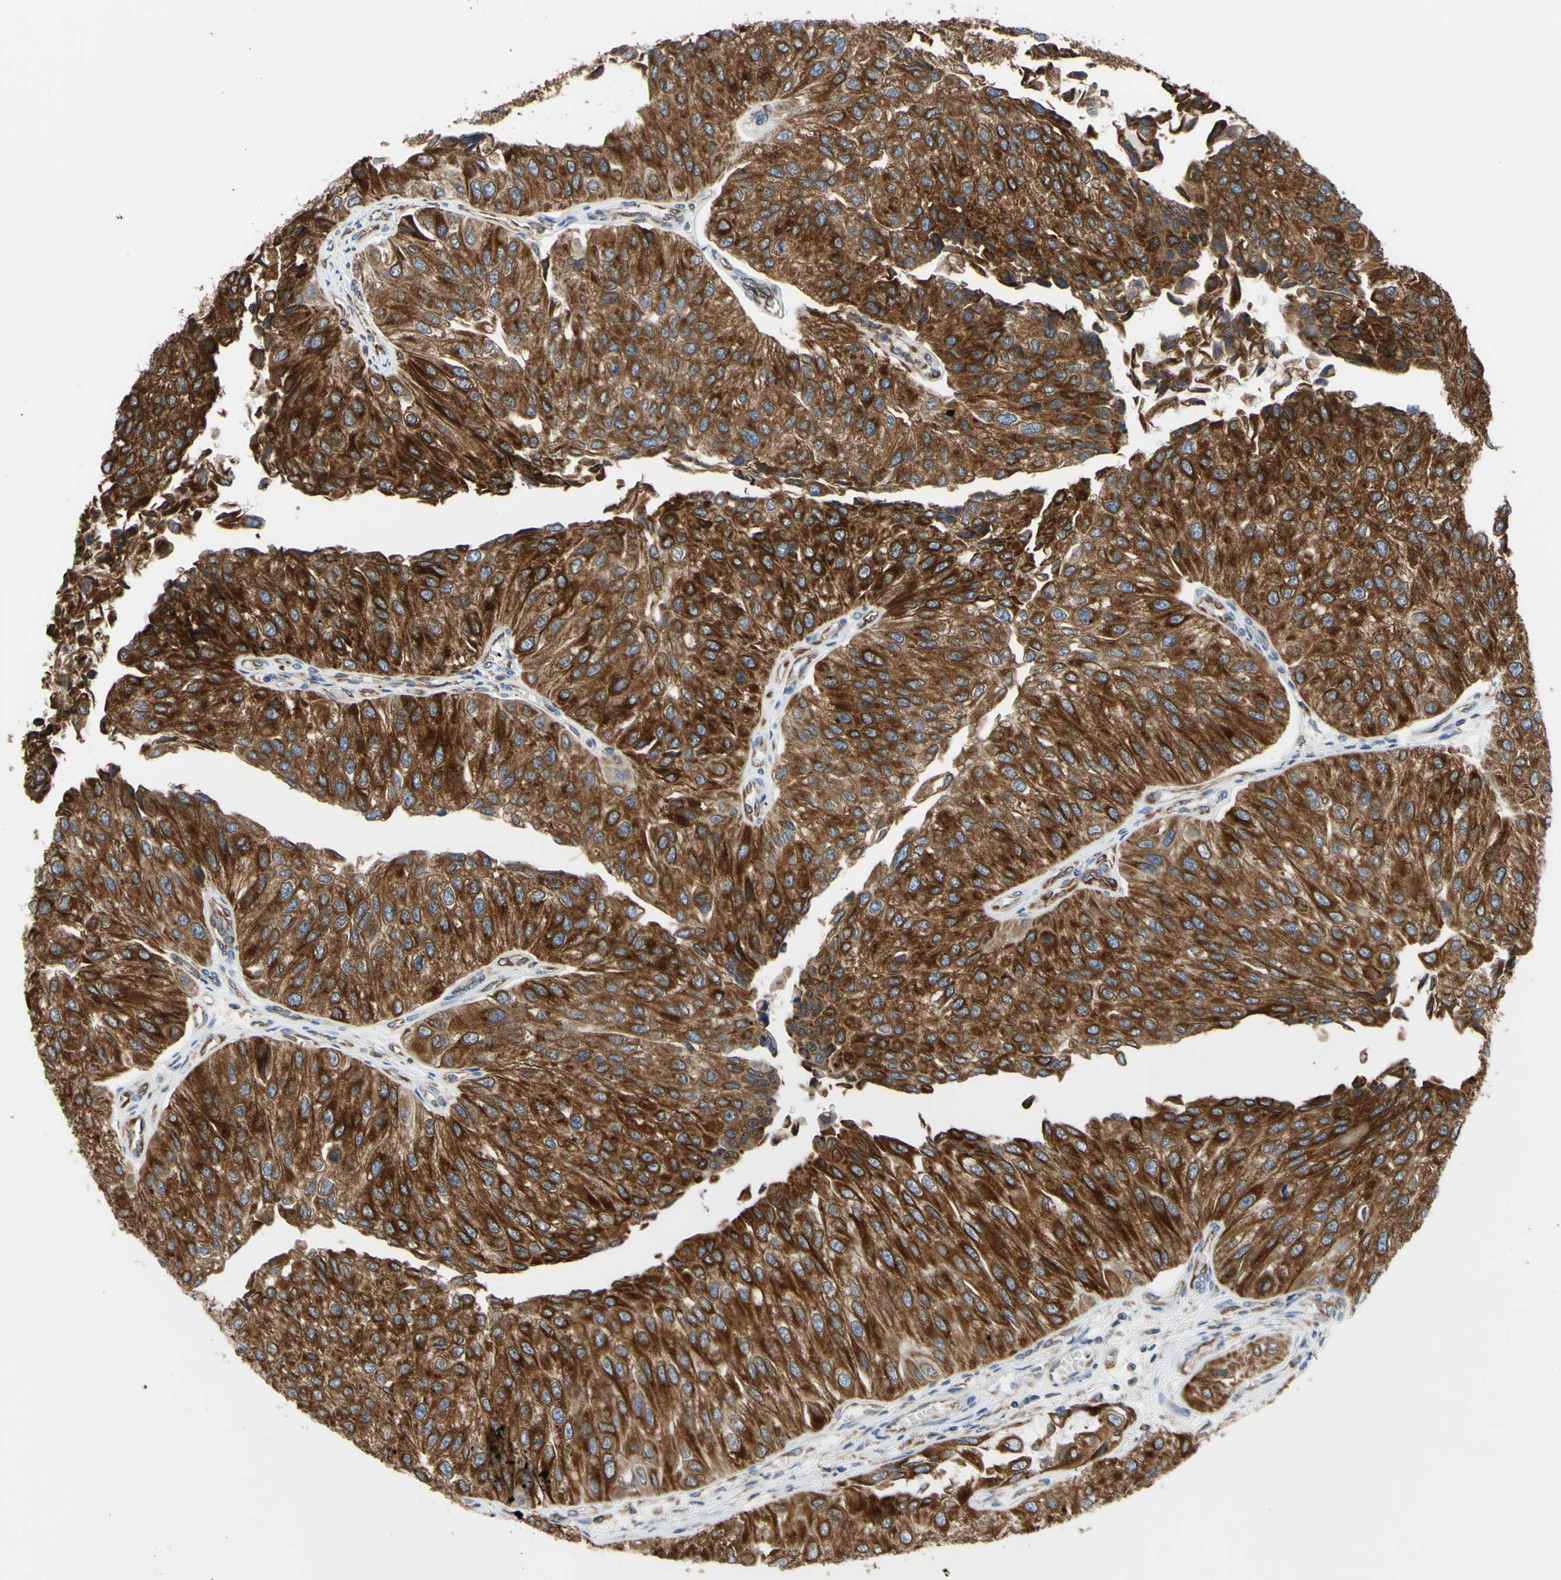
{"staining": {"intensity": "strong", "quantity": ">75%", "location": "cytoplasmic/membranous"}, "tissue": "urothelial cancer", "cell_type": "Tumor cells", "image_type": "cancer", "snomed": [{"axis": "morphology", "description": "Urothelial carcinoma, High grade"}, {"axis": "topography", "description": "Kidney"}, {"axis": "topography", "description": "Urinary bladder"}], "caption": "A high amount of strong cytoplasmic/membranous expression is identified in approximately >75% of tumor cells in urothelial cancer tissue. The protein of interest is stained brown, and the nuclei are stained in blue (DAB IHC with brightfield microscopy, high magnification).", "gene": "MGST2", "patient": {"sex": "male", "age": 77}}